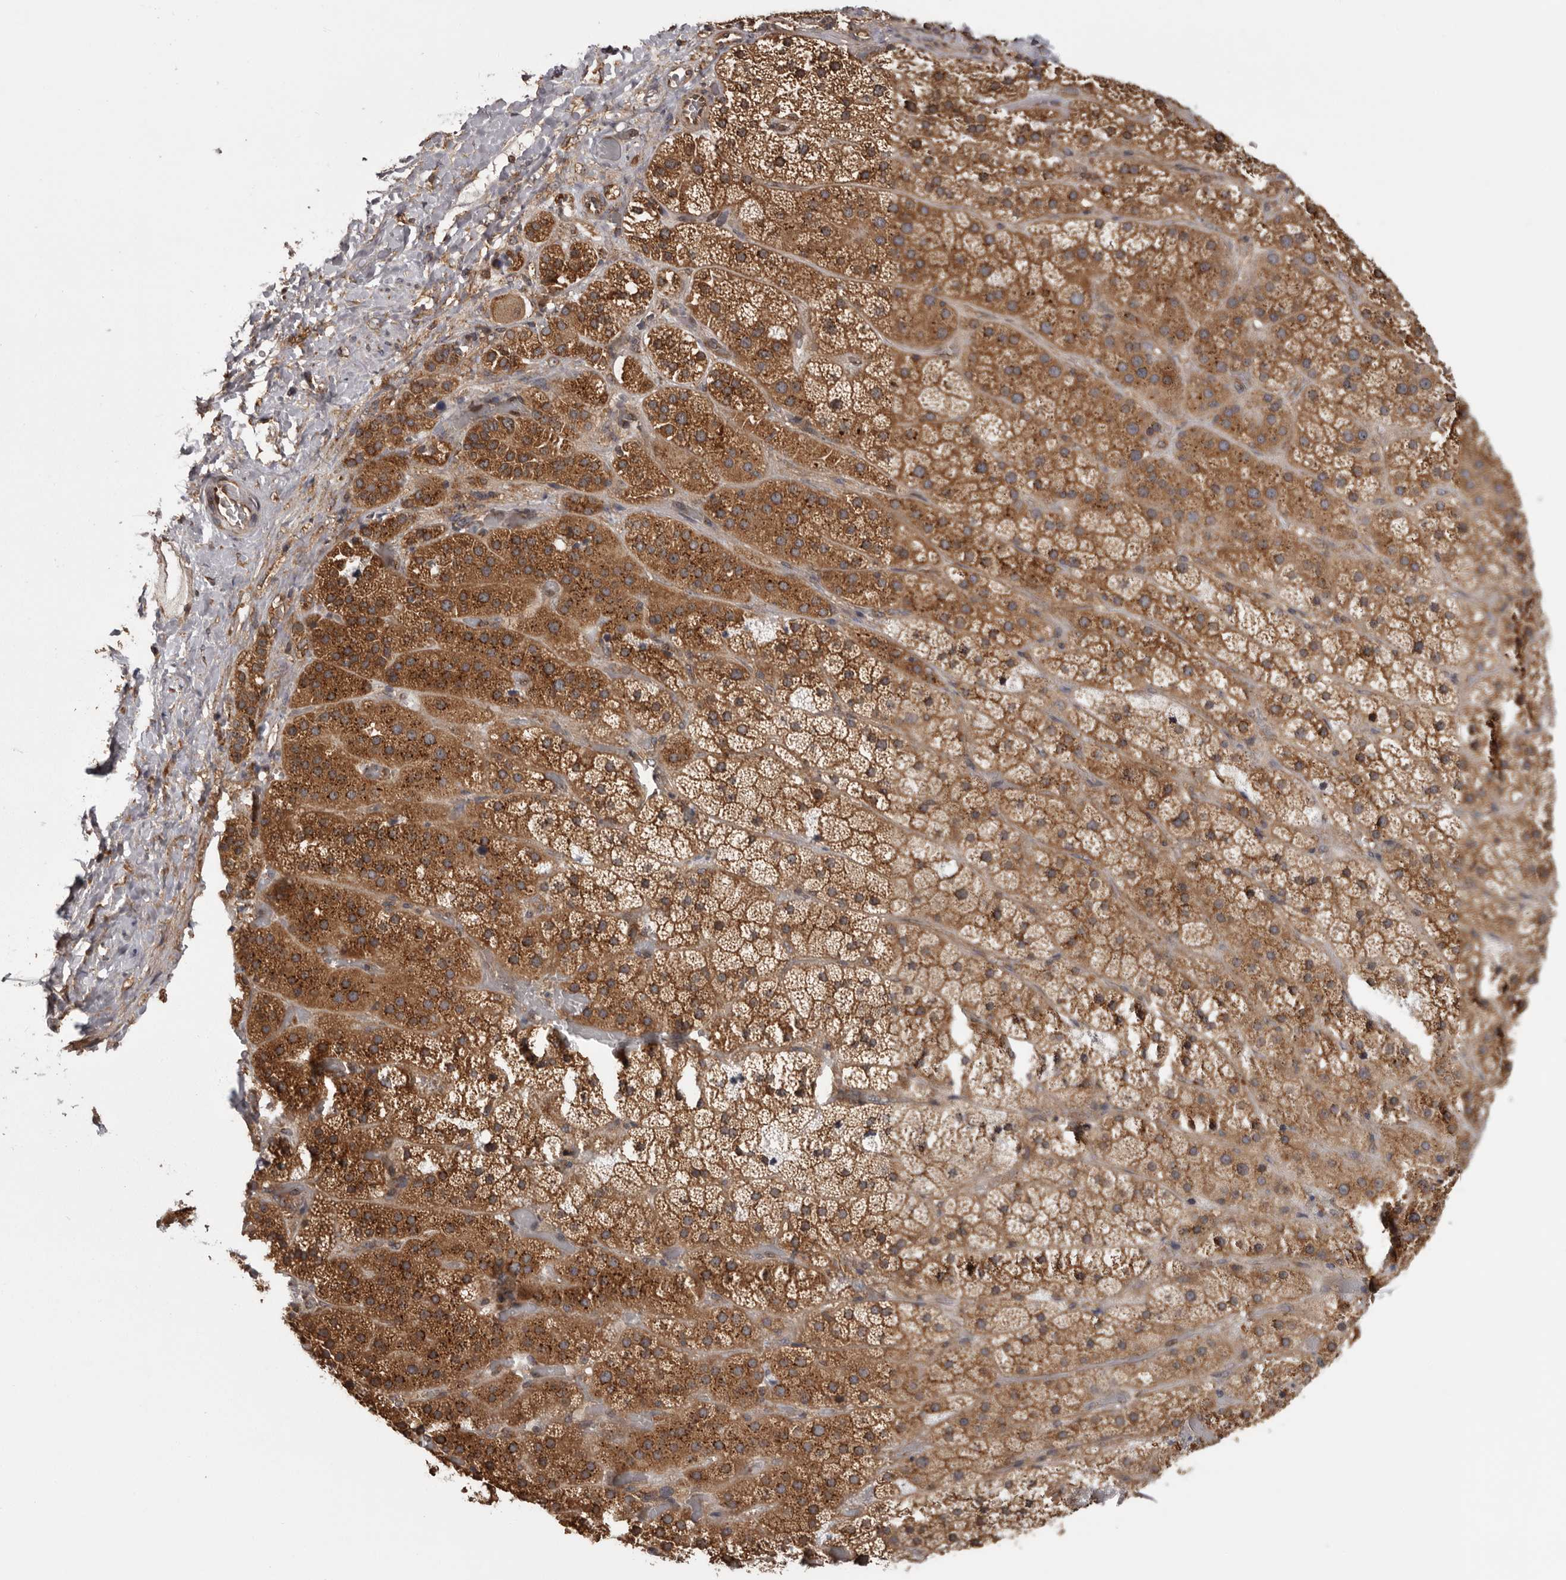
{"staining": {"intensity": "strong", "quantity": ">75%", "location": "cytoplasmic/membranous"}, "tissue": "adrenal gland", "cell_type": "Glandular cells", "image_type": "normal", "snomed": [{"axis": "morphology", "description": "Normal tissue, NOS"}, {"axis": "topography", "description": "Adrenal gland"}], "caption": "IHC image of benign adrenal gland: adrenal gland stained using immunohistochemistry shows high levels of strong protein expression localized specifically in the cytoplasmic/membranous of glandular cells, appearing as a cytoplasmic/membranous brown color.", "gene": "DARS1", "patient": {"sex": "male", "age": 57}}